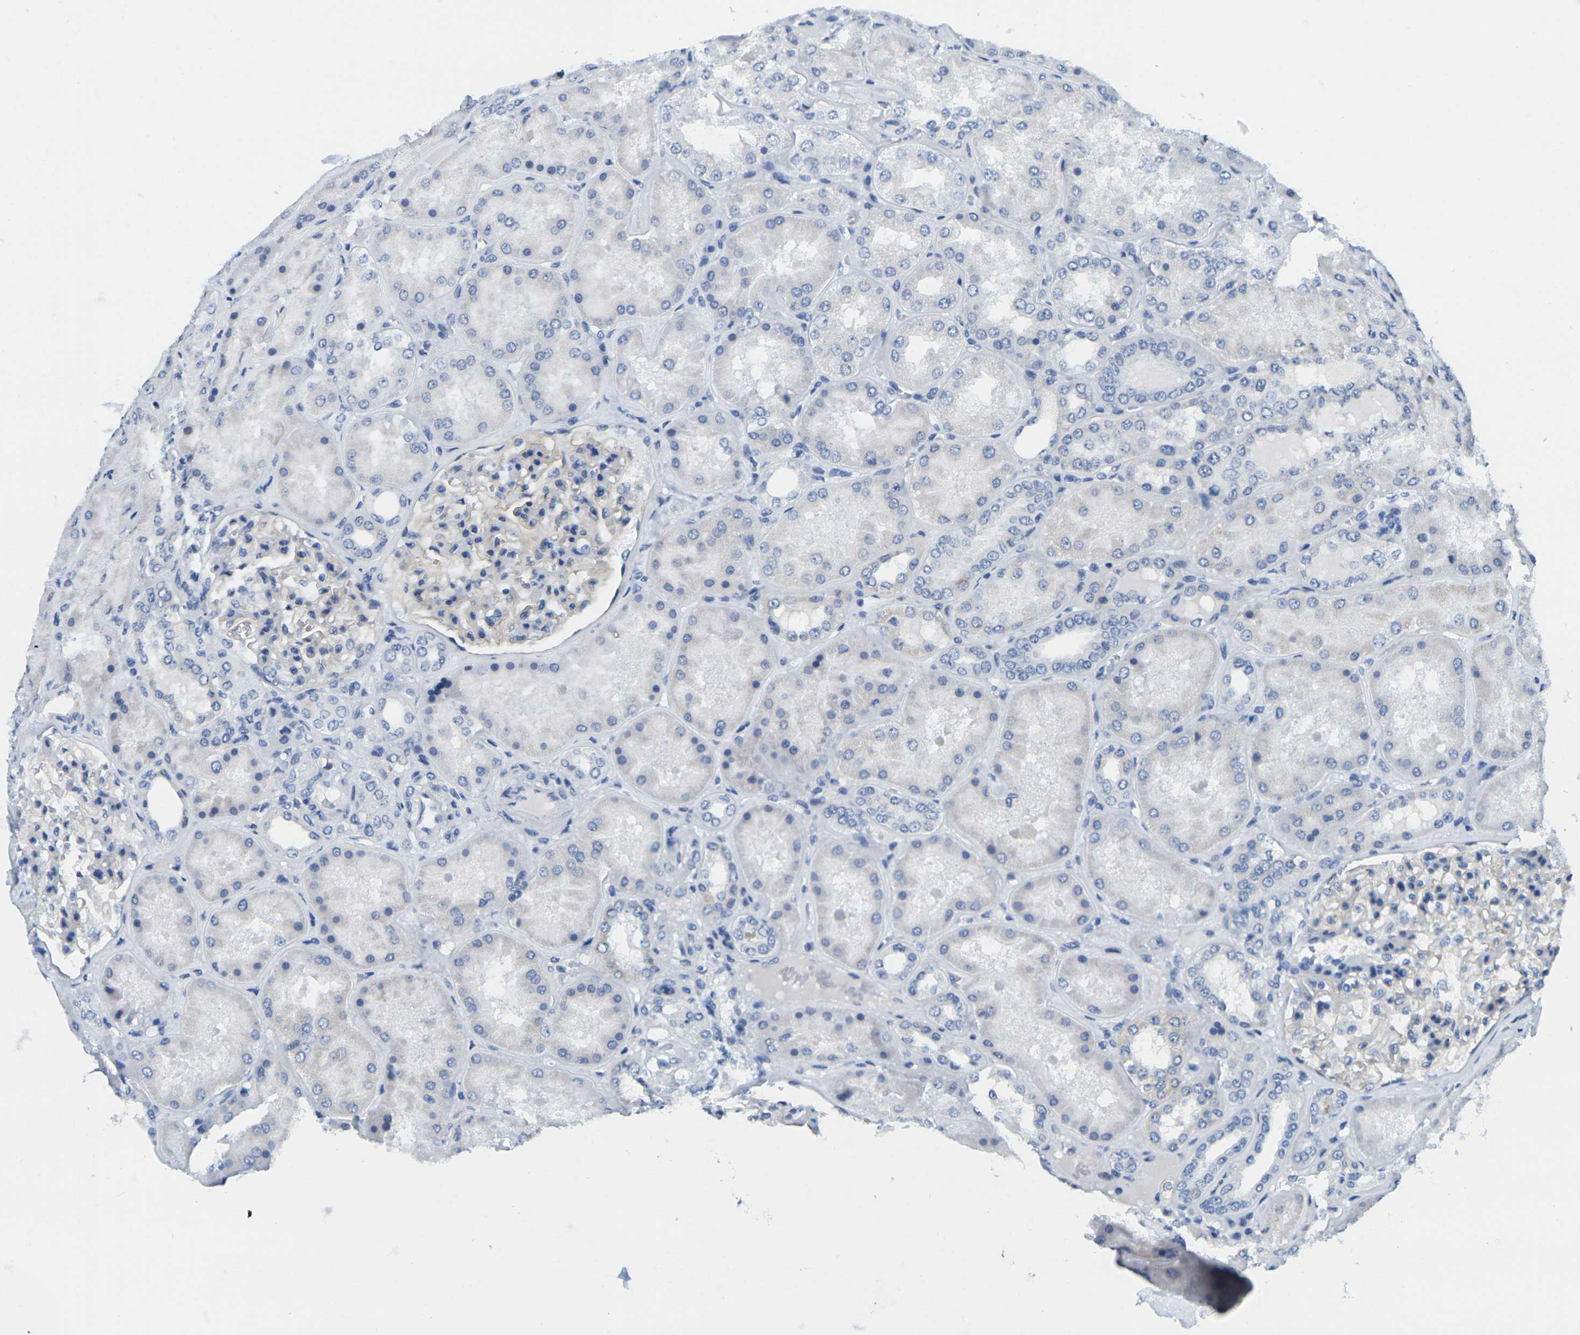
{"staining": {"intensity": "negative", "quantity": "none", "location": "none"}, "tissue": "kidney", "cell_type": "Cells in glomeruli", "image_type": "normal", "snomed": [{"axis": "morphology", "description": "Normal tissue, NOS"}, {"axis": "topography", "description": "Kidney"}], "caption": "Image shows no significant protein staining in cells in glomeruli of benign kidney. Brightfield microscopy of immunohistochemistry (IHC) stained with DAB (3,3'-diaminobenzidine) (brown) and hematoxylin (blue), captured at high magnification.", "gene": "FAM3D", "patient": {"sex": "female", "age": 56}}